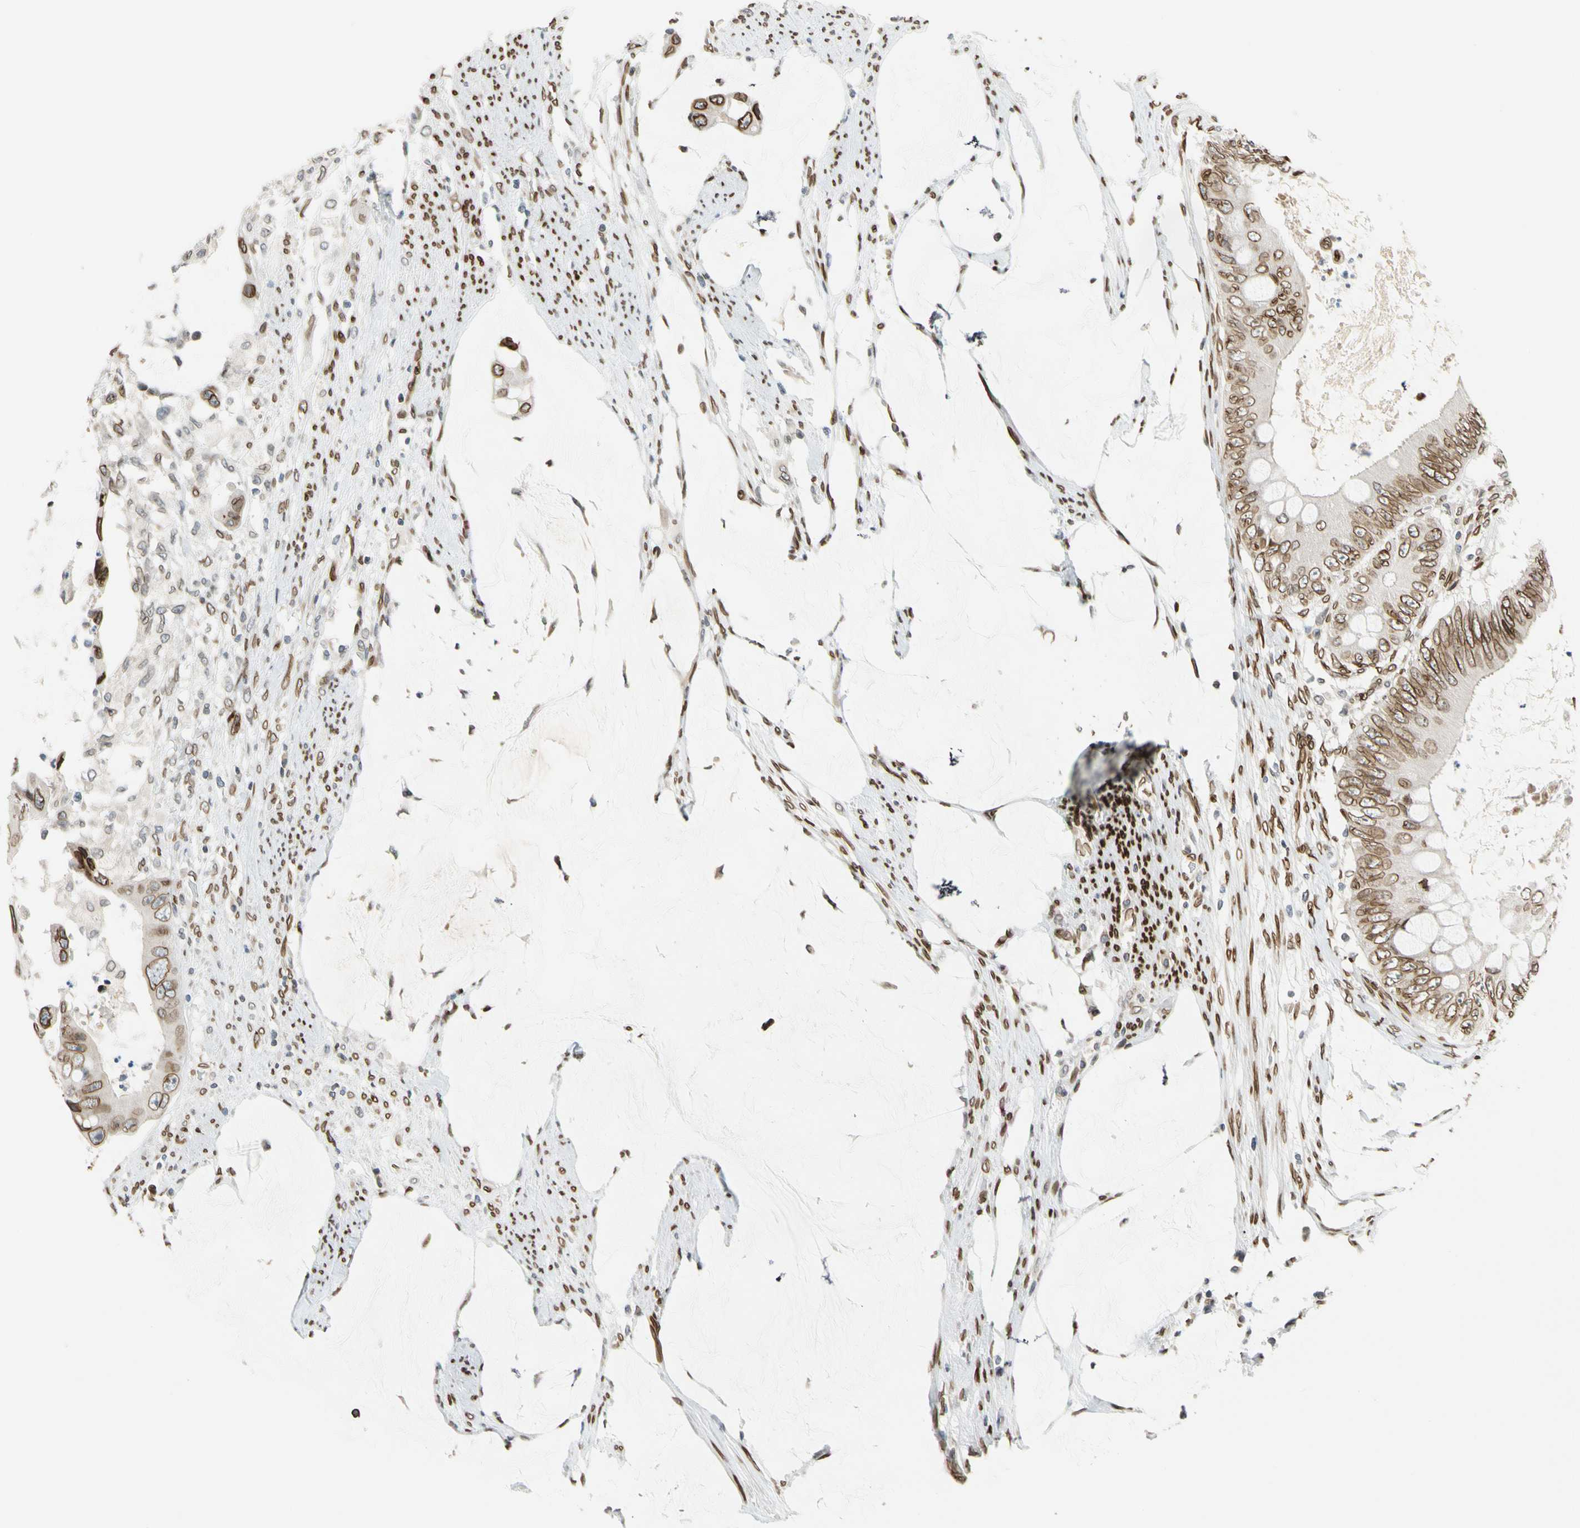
{"staining": {"intensity": "moderate", "quantity": ">75%", "location": "cytoplasmic/membranous,nuclear"}, "tissue": "colorectal cancer", "cell_type": "Tumor cells", "image_type": "cancer", "snomed": [{"axis": "morphology", "description": "Adenocarcinoma, NOS"}, {"axis": "topography", "description": "Rectum"}], "caption": "A high-resolution photomicrograph shows immunohistochemistry (IHC) staining of colorectal cancer (adenocarcinoma), which shows moderate cytoplasmic/membranous and nuclear staining in approximately >75% of tumor cells.", "gene": "SUN1", "patient": {"sex": "female", "age": 77}}